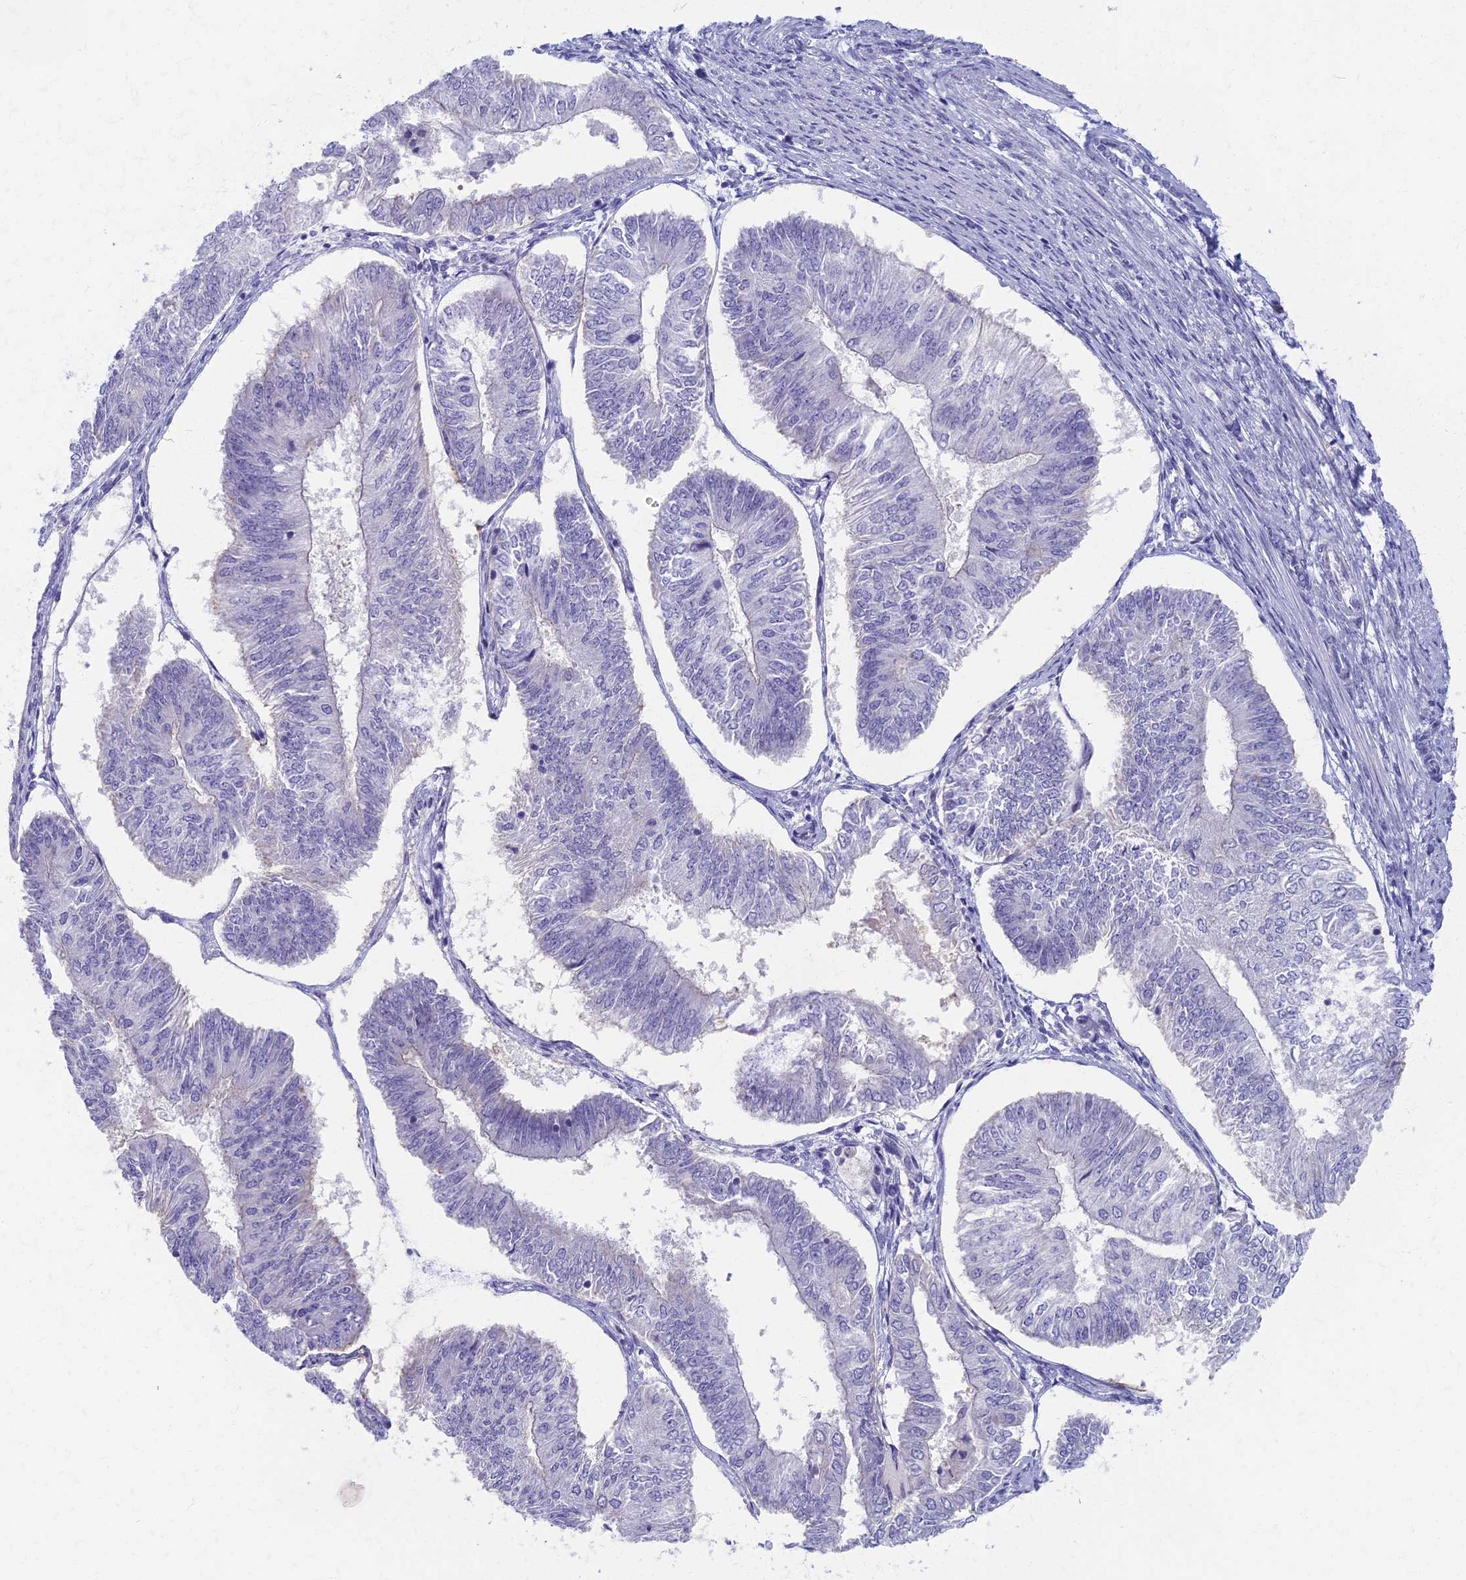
{"staining": {"intensity": "negative", "quantity": "none", "location": "none"}, "tissue": "endometrial cancer", "cell_type": "Tumor cells", "image_type": "cancer", "snomed": [{"axis": "morphology", "description": "Adenocarcinoma, NOS"}, {"axis": "topography", "description": "Endometrium"}], "caption": "Endometrial adenocarcinoma stained for a protein using immunohistochemistry demonstrates no staining tumor cells.", "gene": "AP4E1", "patient": {"sex": "female", "age": 58}}